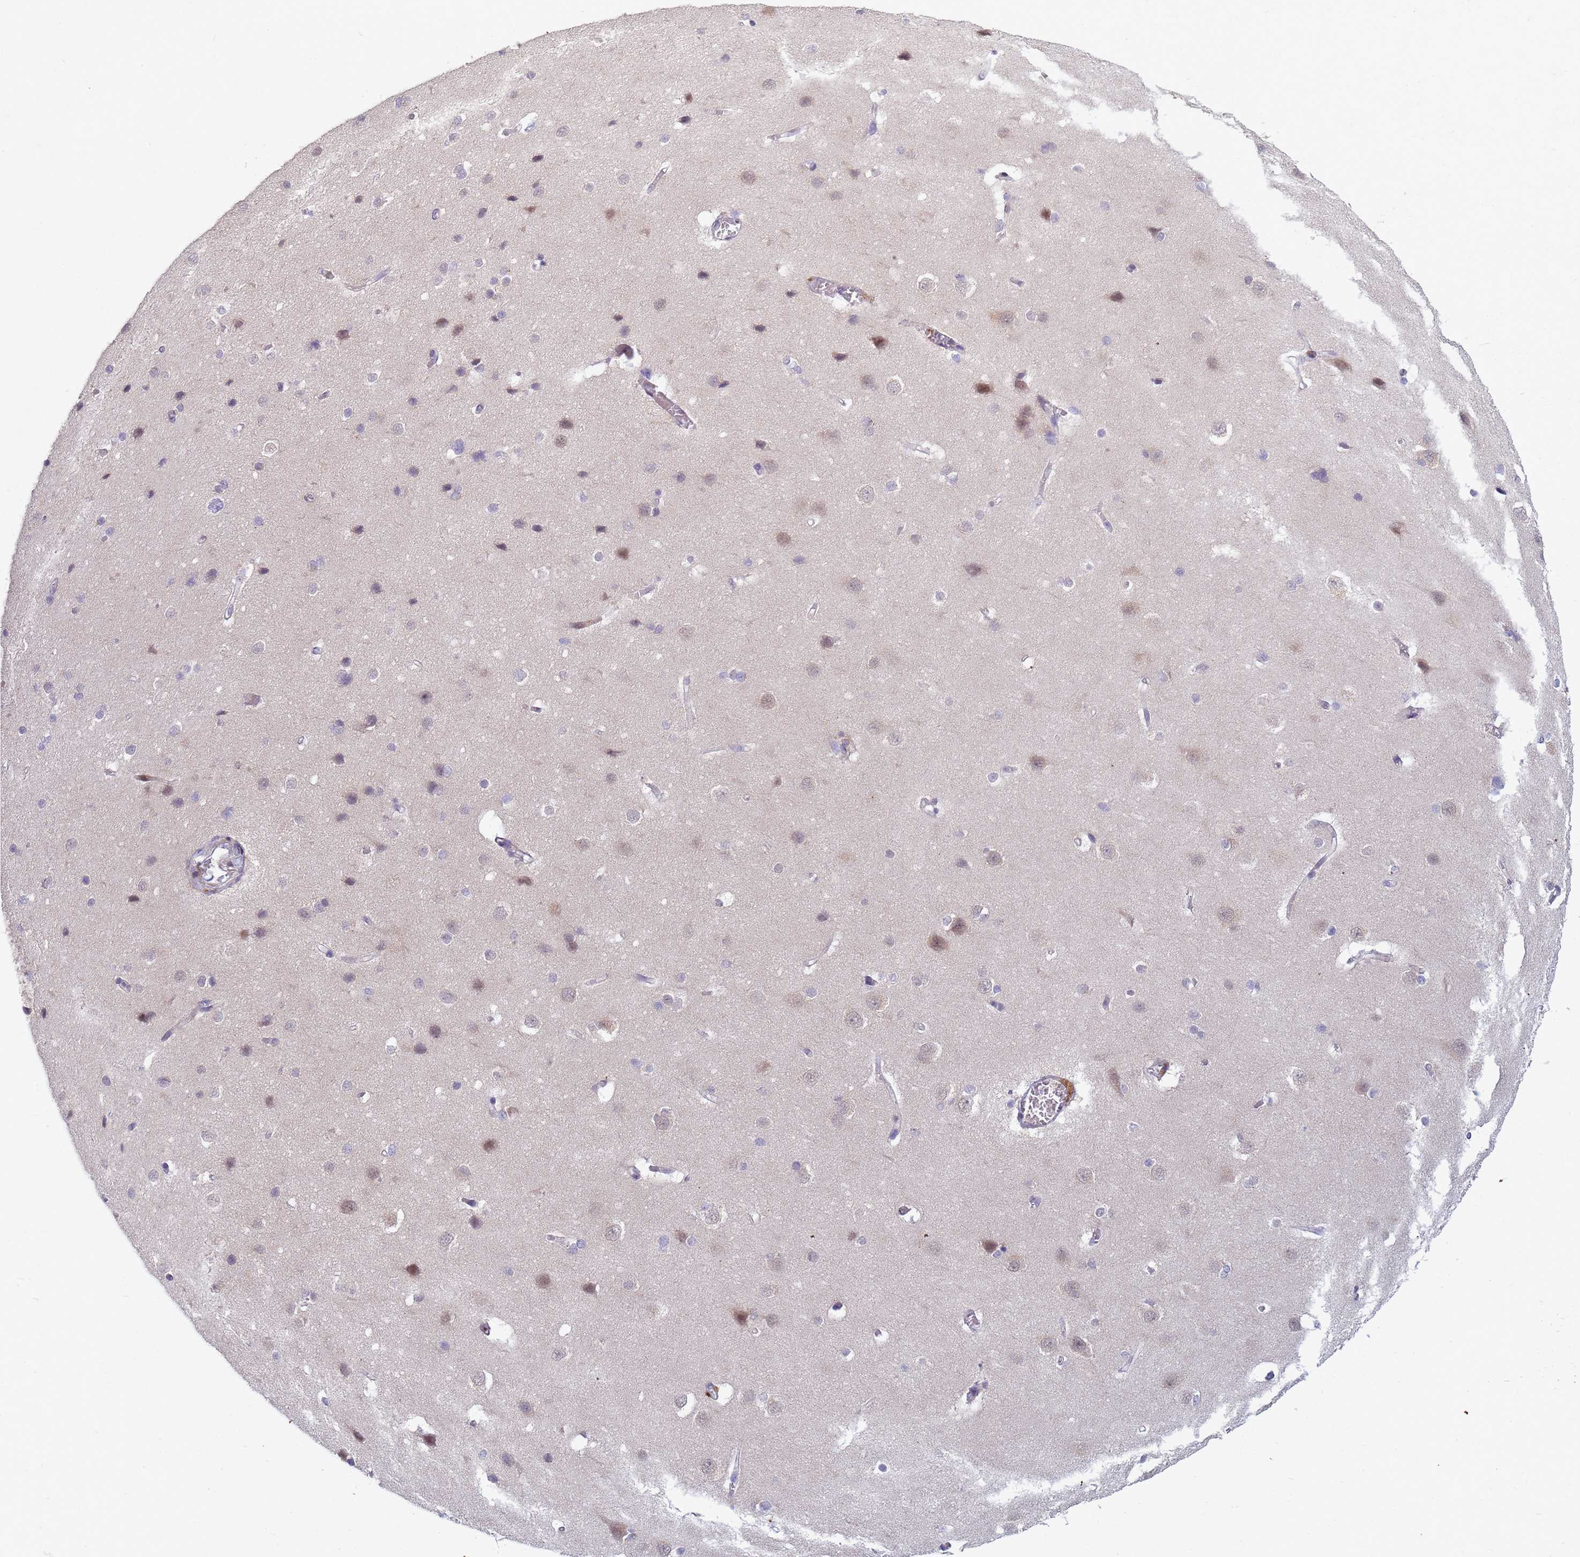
{"staining": {"intensity": "negative", "quantity": "none", "location": "none"}, "tissue": "cerebral cortex", "cell_type": "Endothelial cells", "image_type": "normal", "snomed": [{"axis": "morphology", "description": "Normal tissue, NOS"}, {"axis": "topography", "description": "Cerebral cortex"}], "caption": "Cerebral cortex was stained to show a protein in brown. There is no significant positivity in endothelial cells. (Brightfield microscopy of DAB (3,3'-diaminobenzidine) IHC at high magnification).", "gene": "TNPO2", "patient": {"sex": "male", "age": 37}}